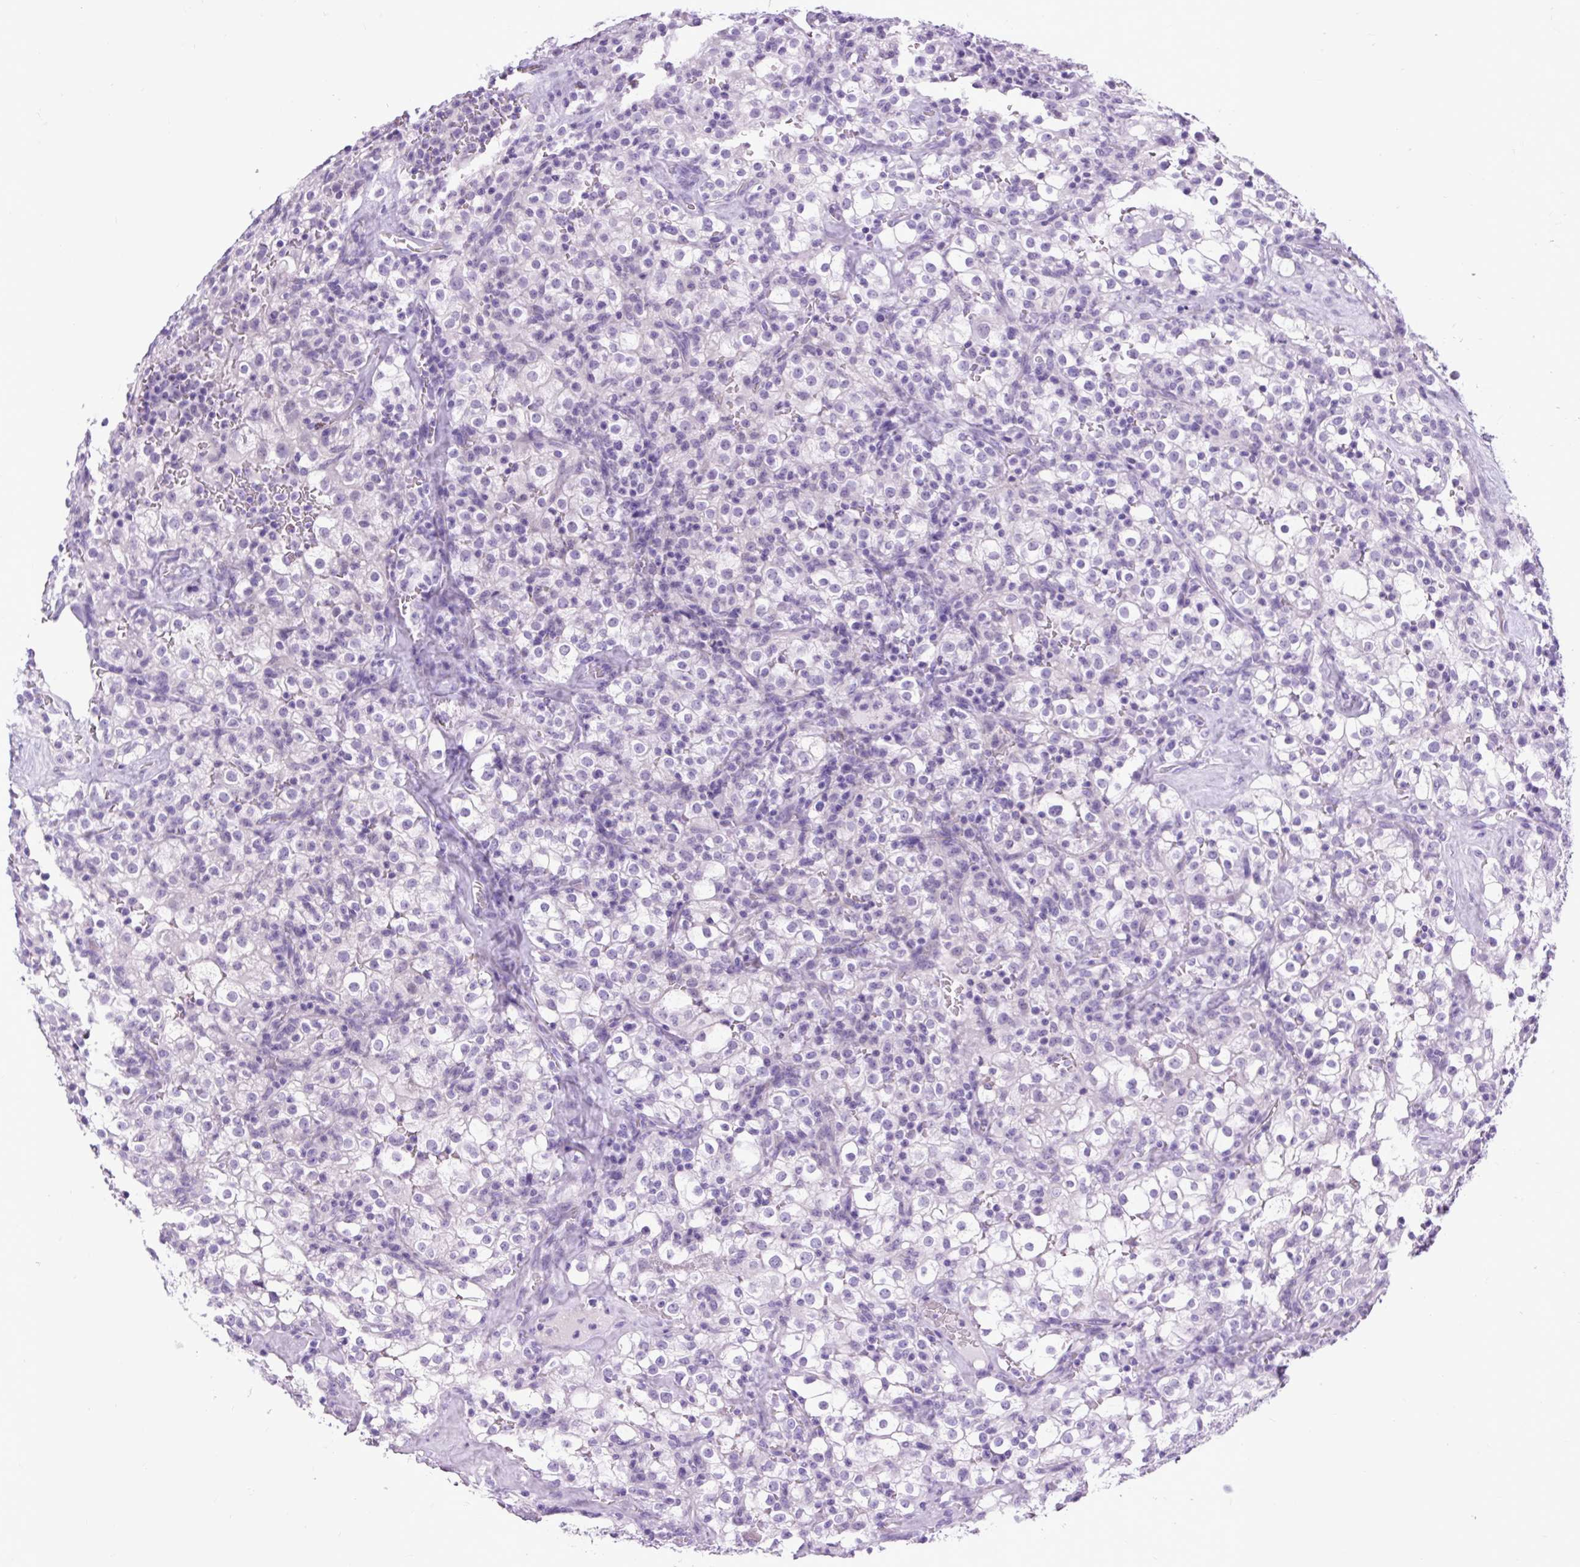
{"staining": {"intensity": "negative", "quantity": "none", "location": "none"}, "tissue": "renal cancer", "cell_type": "Tumor cells", "image_type": "cancer", "snomed": [{"axis": "morphology", "description": "Adenocarcinoma, NOS"}, {"axis": "topography", "description": "Kidney"}], "caption": "Immunohistochemistry photomicrograph of human adenocarcinoma (renal) stained for a protein (brown), which displays no expression in tumor cells.", "gene": "DPP6", "patient": {"sex": "female", "age": 74}}